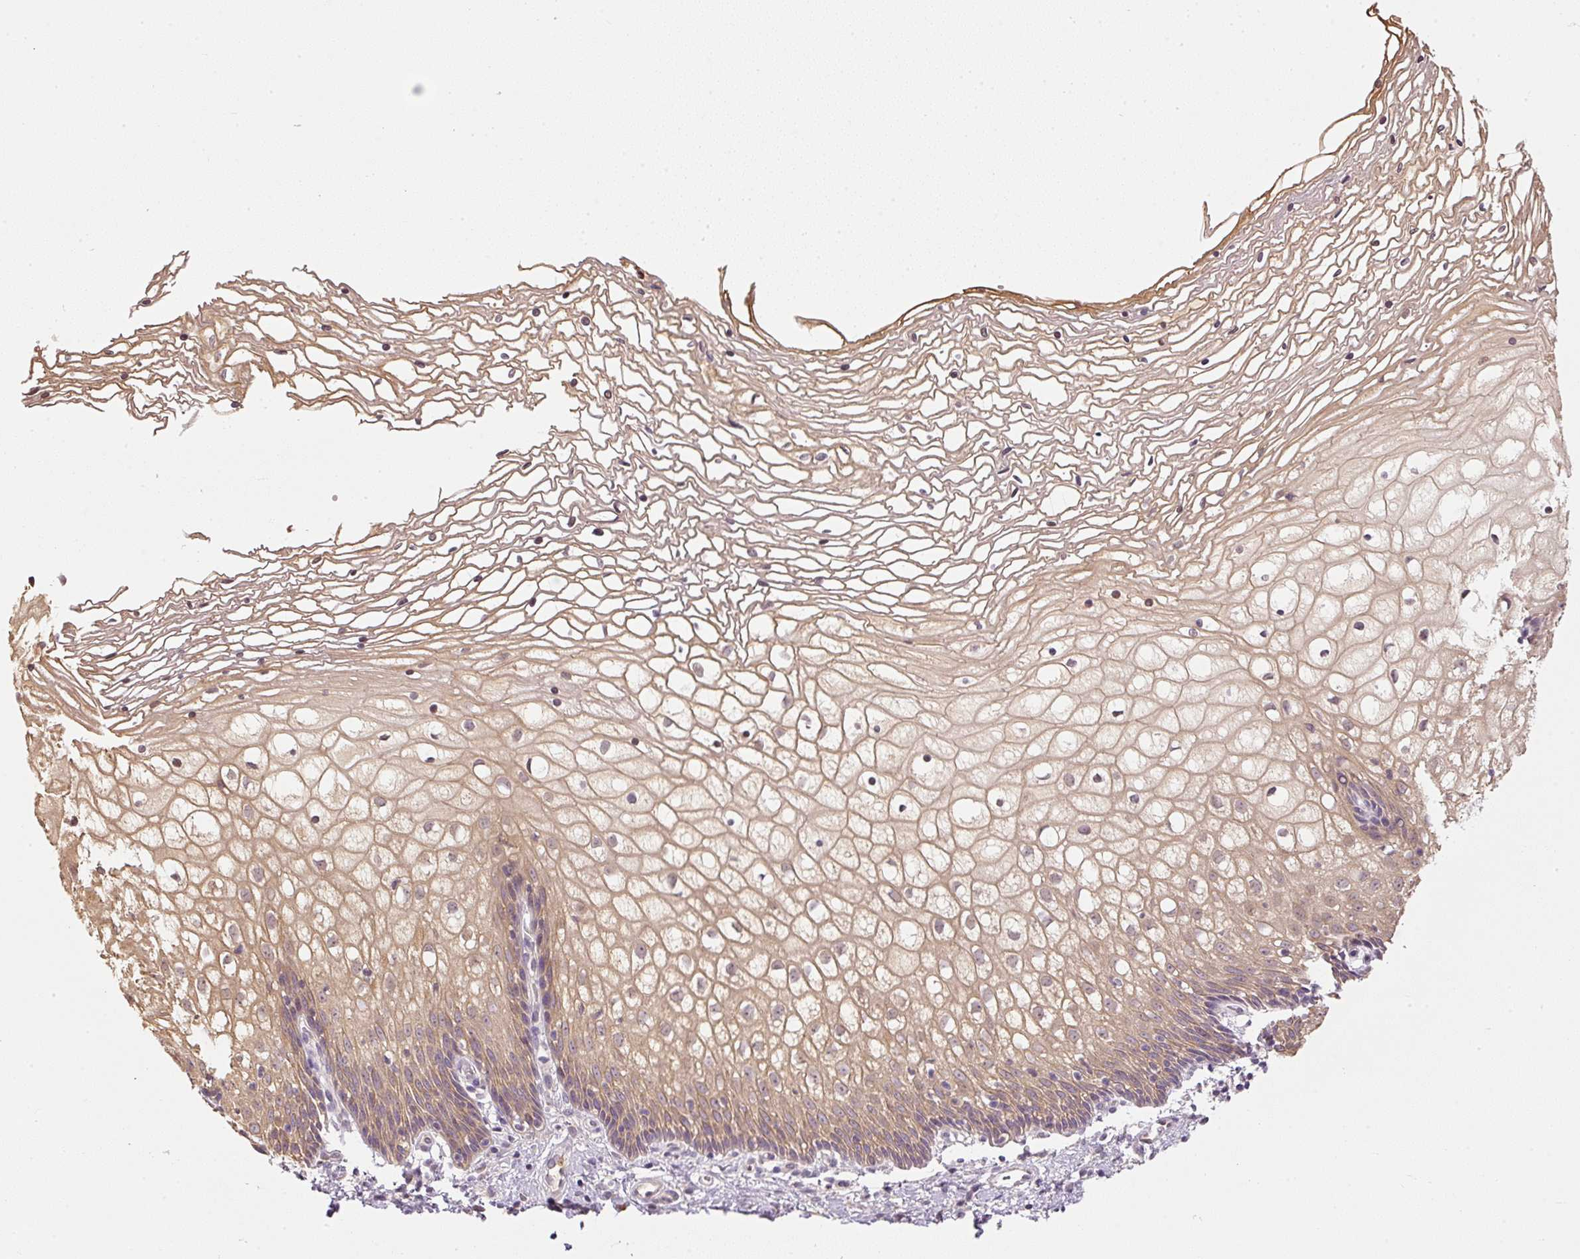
{"staining": {"intensity": "weak", "quantity": "25%-75%", "location": "cytoplasmic/membranous"}, "tissue": "cervix", "cell_type": "Glandular cells", "image_type": "normal", "snomed": [{"axis": "morphology", "description": "Normal tissue, NOS"}, {"axis": "topography", "description": "Cervix"}], "caption": "Approximately 25%-75% of glandular cells in benign cervix show weak cytoplasmic/membranous protein expression as visualized by brown immunohistochemical staining.", "gene": "CTTNBP2", "patient": {"sex": "female", "age": 36}}